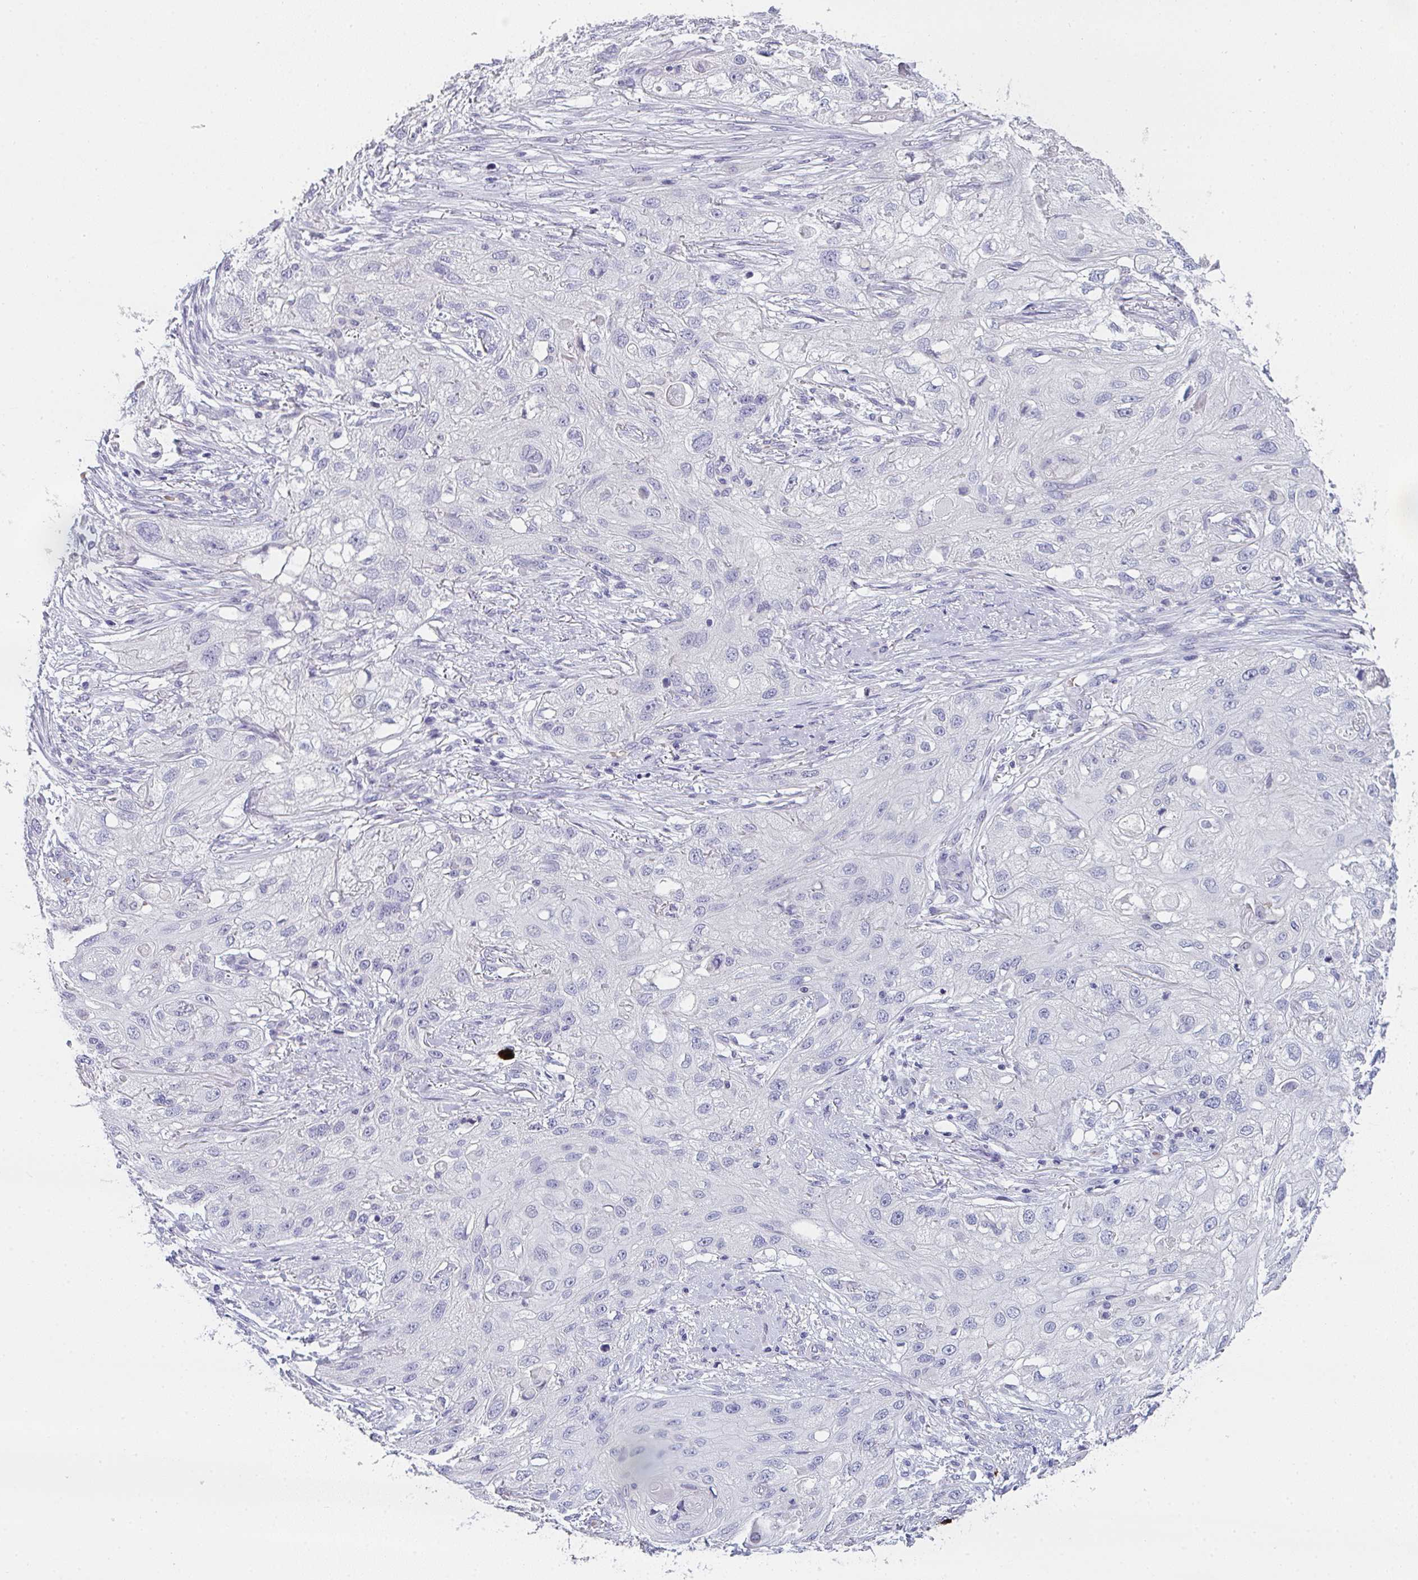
{"staining": {"intensity": "negative", "quantity": "none", "location": "none"}, "tissue": "skin cancer", "cell_type": "Tumor cells", "image_type": "cancer", "snomed": [{"axis": "morphology", "description": "Squamous cell carcinoma, NOS"}, {"axis": "topography", "description": "Skin"}, {"axis": "topography", "description": "Vulva"}], "caption": "Human skin cancer (squamous cell carcinoma) stained for a protein using IHC displays no staining in tumor cells.", "gene": "CACNA1S", "patient": {"sex": "female", "age": 86}}